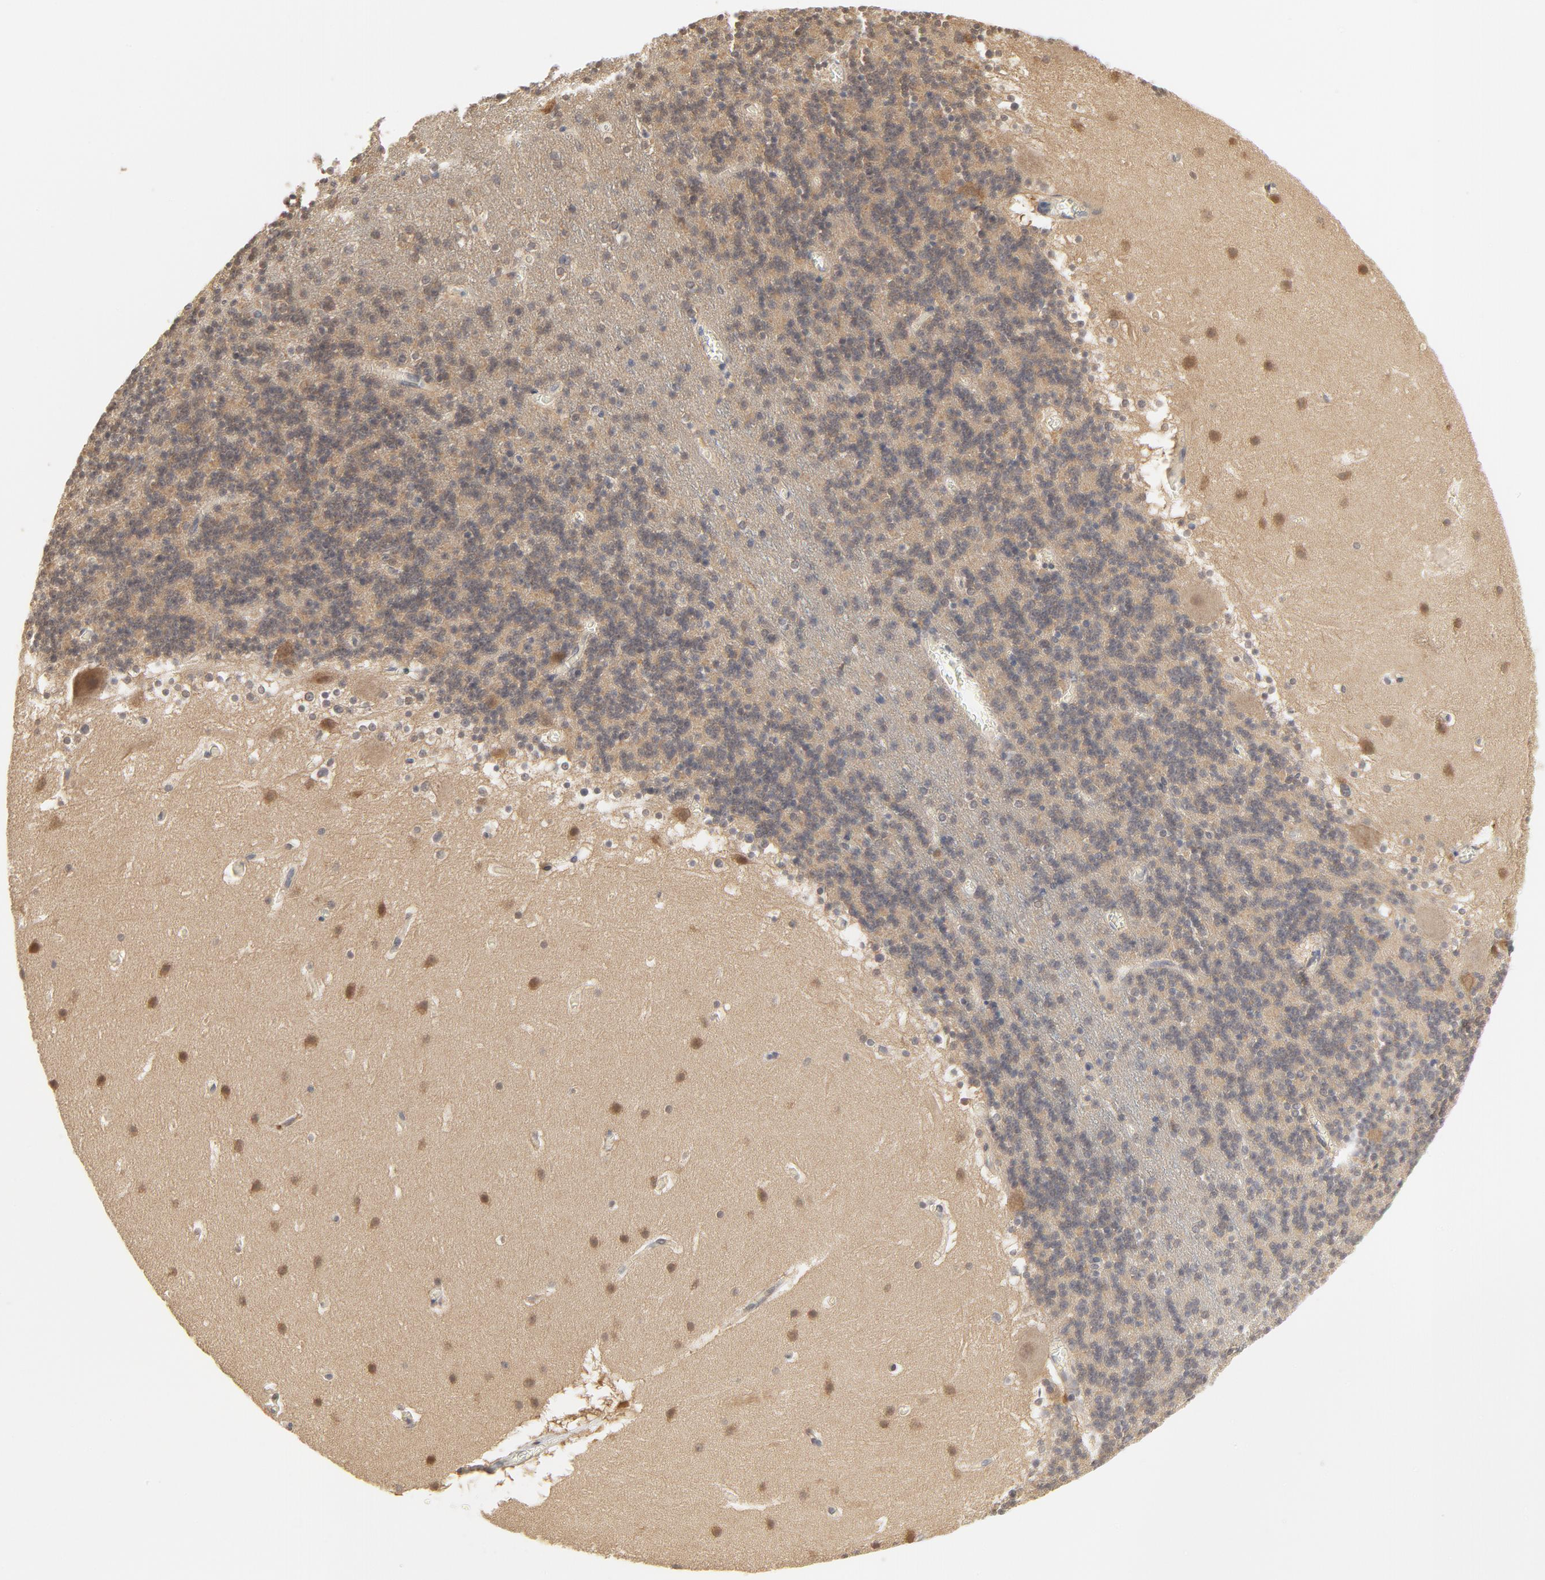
{"staining": {"intensity": "weak", "quantity": ">75%", "location": "cytoplasmic/membranous,nuclear"}, "tissue": "cerebellum", "cell_type": "Cells in granular layer", "image_type": "normal", "snomed": [{"axis": "morphology", "description": "Normal tissue, NOS"}, {"axis": "topography", "description": "Cerebellum"}], "caption": "Human cerebellum stained for a protein (brown) exhibits weak cytoplasmic/membranous,nuclear positive expression in approximately >75% of cells in granular layer.", "gene": "NEDD8", "patient": {"sex": "male", "age": 45}}